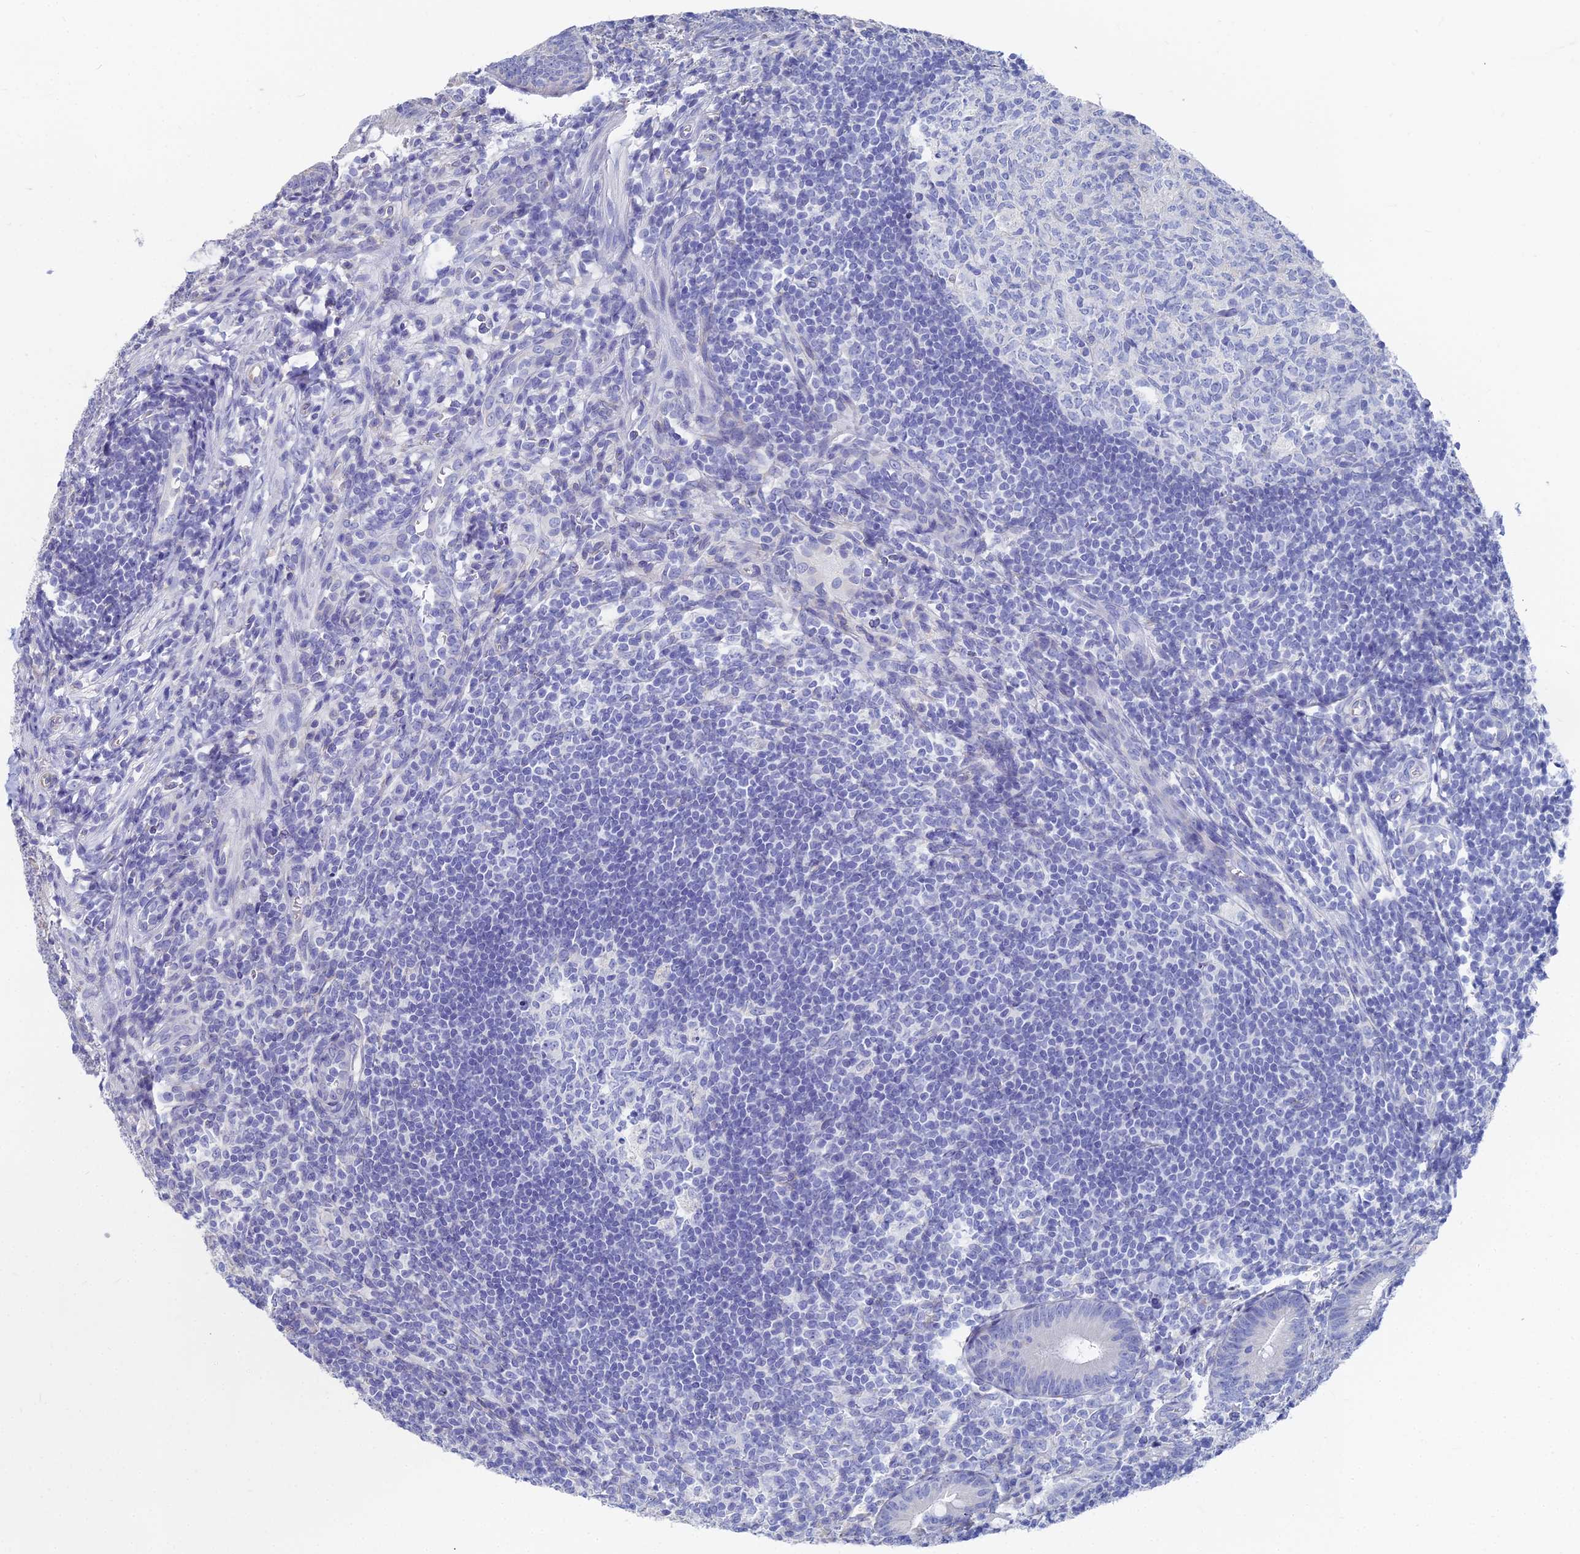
{"staining": {"intensity": "negative", "quantity": "none", "location": "none"}, "tissue": "appendix", "cell_type": "Glandular cells", "image_type": "normal", "snomed": [{"axis": "morphology", "description": "Normal tissue, NOS"}, {"axis": "topography", "description": "Appendix"}], "caption": "IHC of unremarkable appendix exhibits no positivity in glandular cells. (Brightfield microscopy of DAB (3,3'-diaminobenzidine) immunohistochemistry at high magnification).", "gene": "TNNT3", "patient": {"sex": "male", "age": 14}}